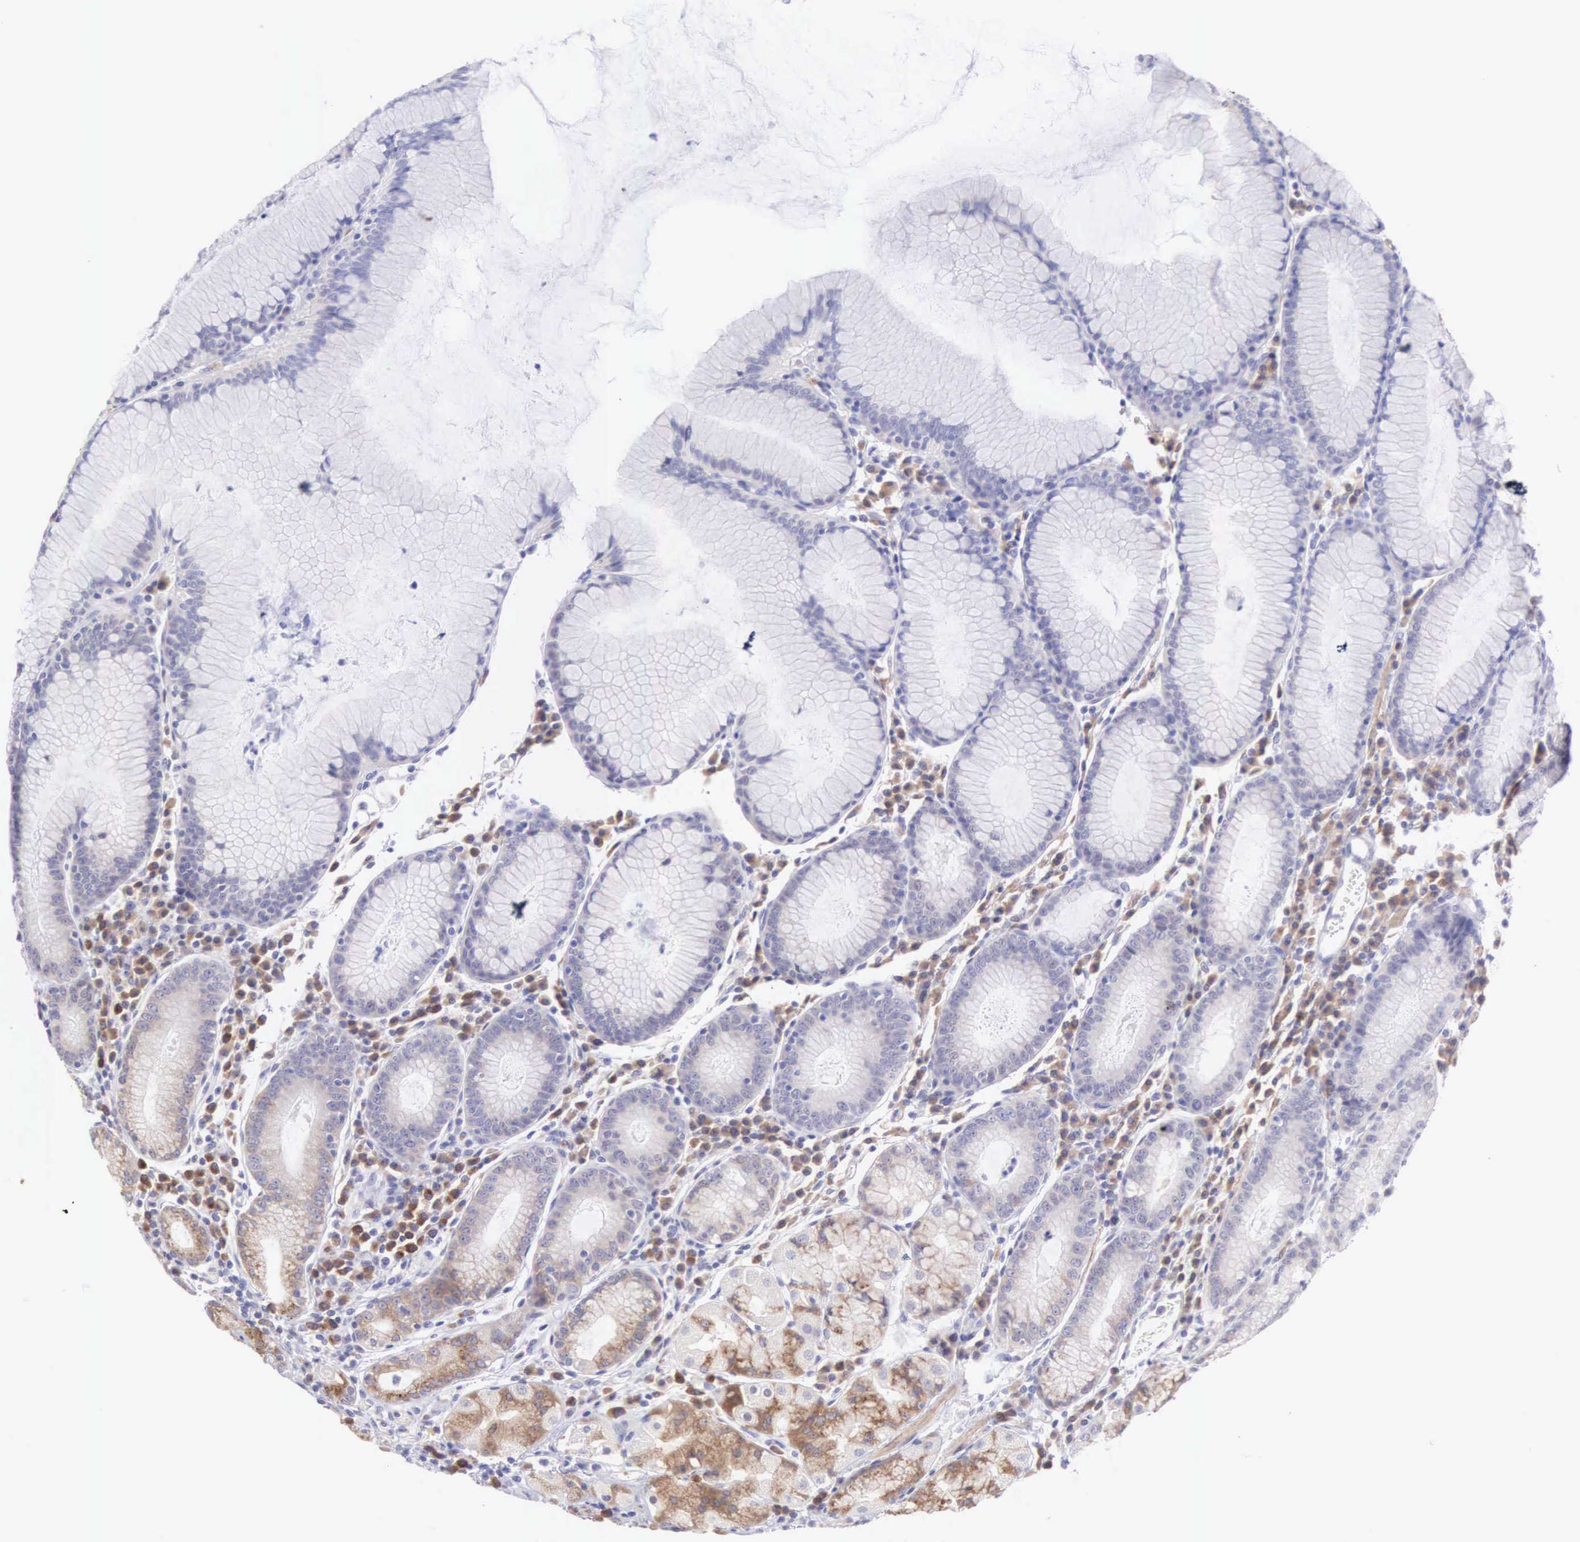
{"staining": {"intensity": "weak", "quantity": "25%-75%", "location": "cytoplasmic/membranous"}, "tissue": "stomach", "cell_type": "Glandular cells", "image_type": "normal", "snomed": [{"axis": "morphology", "description": "Normal tissue, NOS"}, {"axis": "topography", "description": "Stomach, lower"}], "caption": "Stomach stained with immunohistochemistry demonstrates weak cytoplasmic/membranous expression in approximately 25%-75% of glandular cells. The staining was performed using DAB to visualize the protein expression in brown, while the nuclei were stained in blue with hematoxylin (Magnification: 20x).", "gene": "ARFGAP3", "patient": {"sex": "female", "age": 43}}